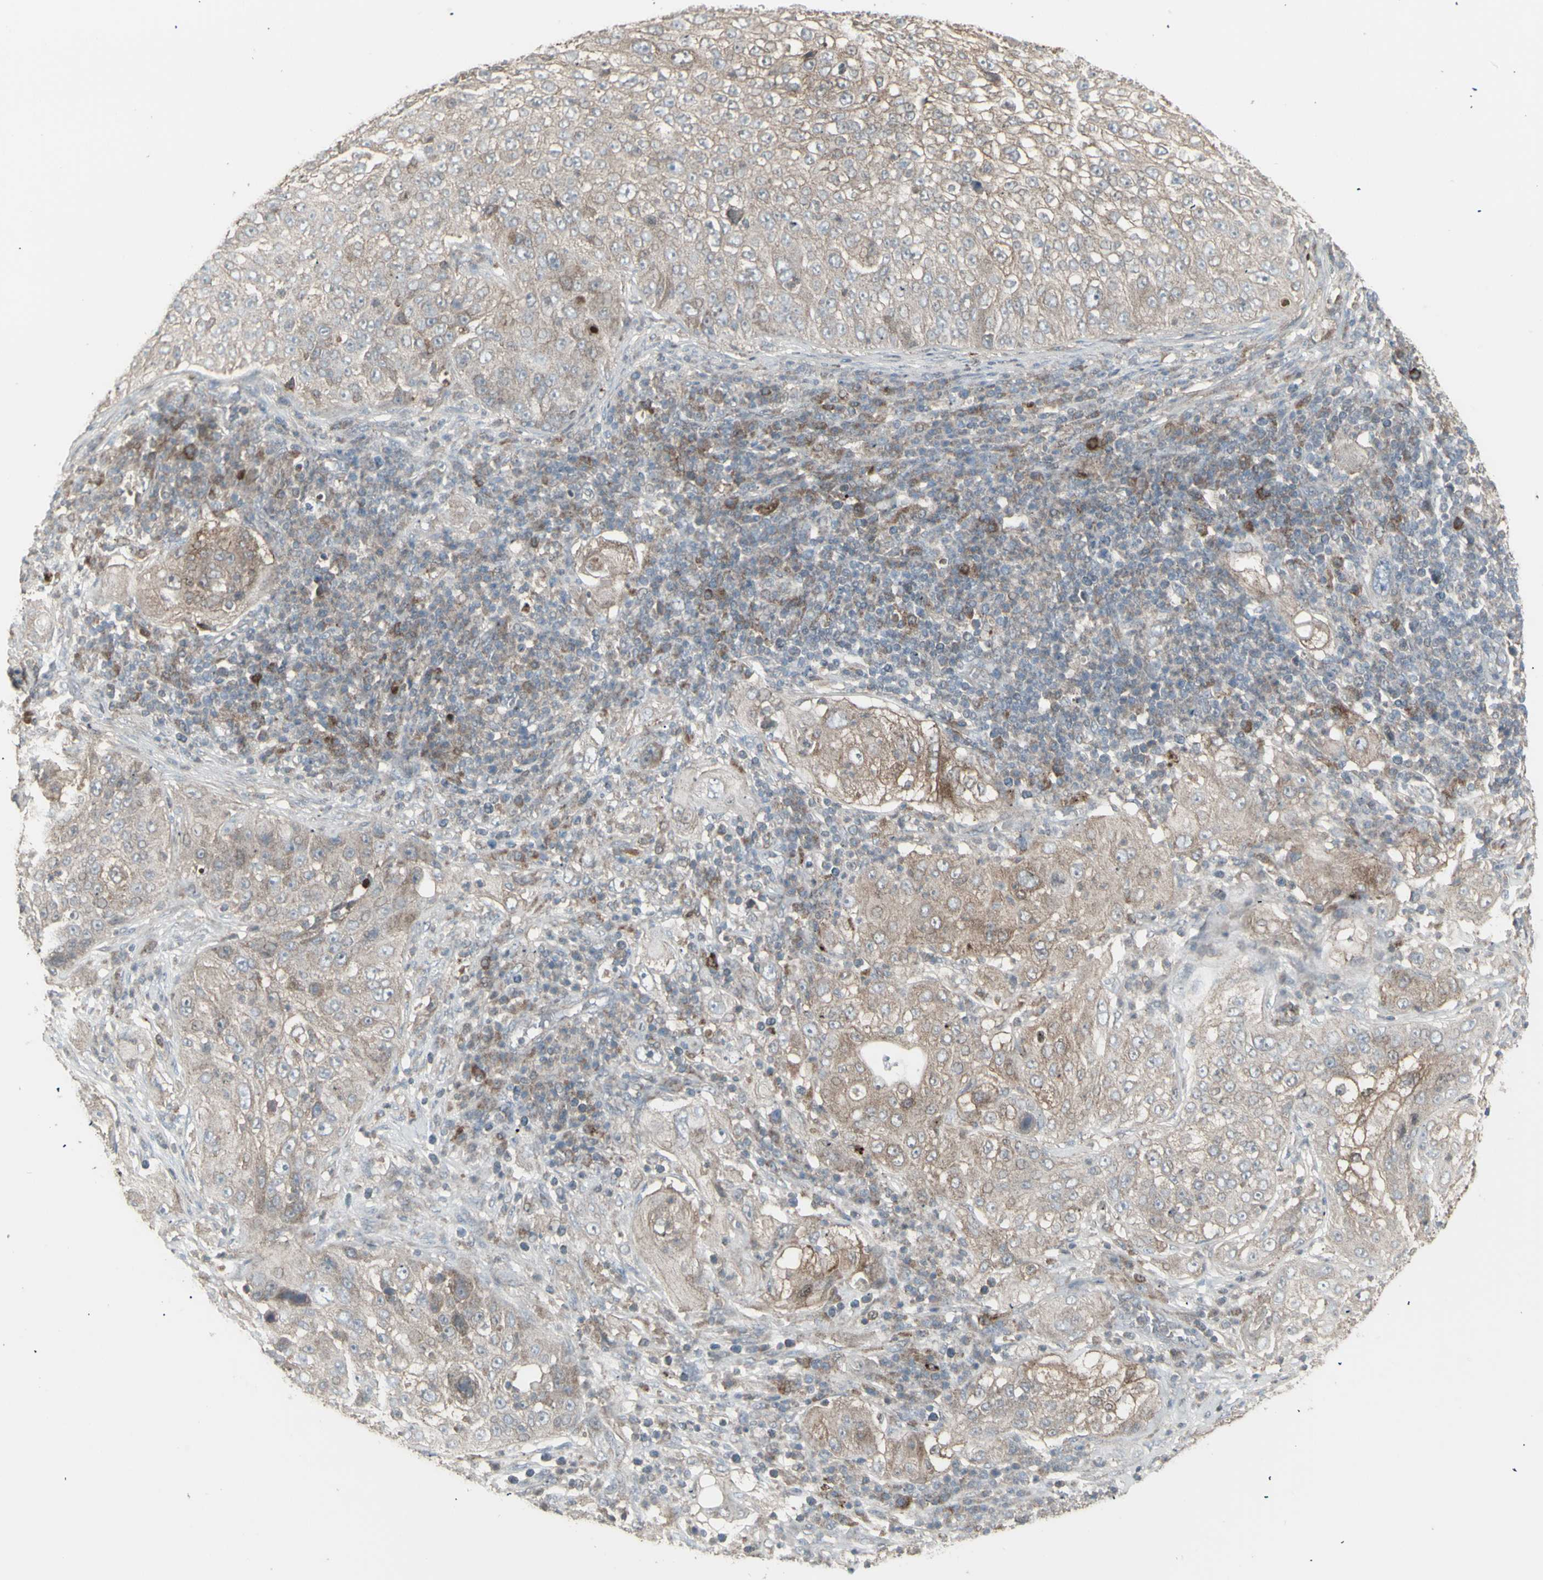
{"staining": {"intensity": "moderate", "quantity": ">75%", "location": "cytoplasmic/membranous"}, "tissue": "lung cancer", "cell_type": "Tumor cells", "image_type": "cancer", "snomed": [{"axis": "morphology", "description": "Inflammation, NOS"}, {"axis": "morphology", "description": "Squamous cell carcinoma, NOS"}, {"axis": "topography", "description": "Lymph node"}, {"axis": "topography", "description": "Soft tissue"}, {"axis": "topography", "description": "Lung"}], "caption": "Immunohistochemical staining of human lung cancer (squamous cell carcinoma) demonstrates medium levels of moderate cytoplasmic/membranous protein positivity in about >75% of tumor cells.", "gene": "RNASEL", "patient": {"sex": "male", "age": 66}}